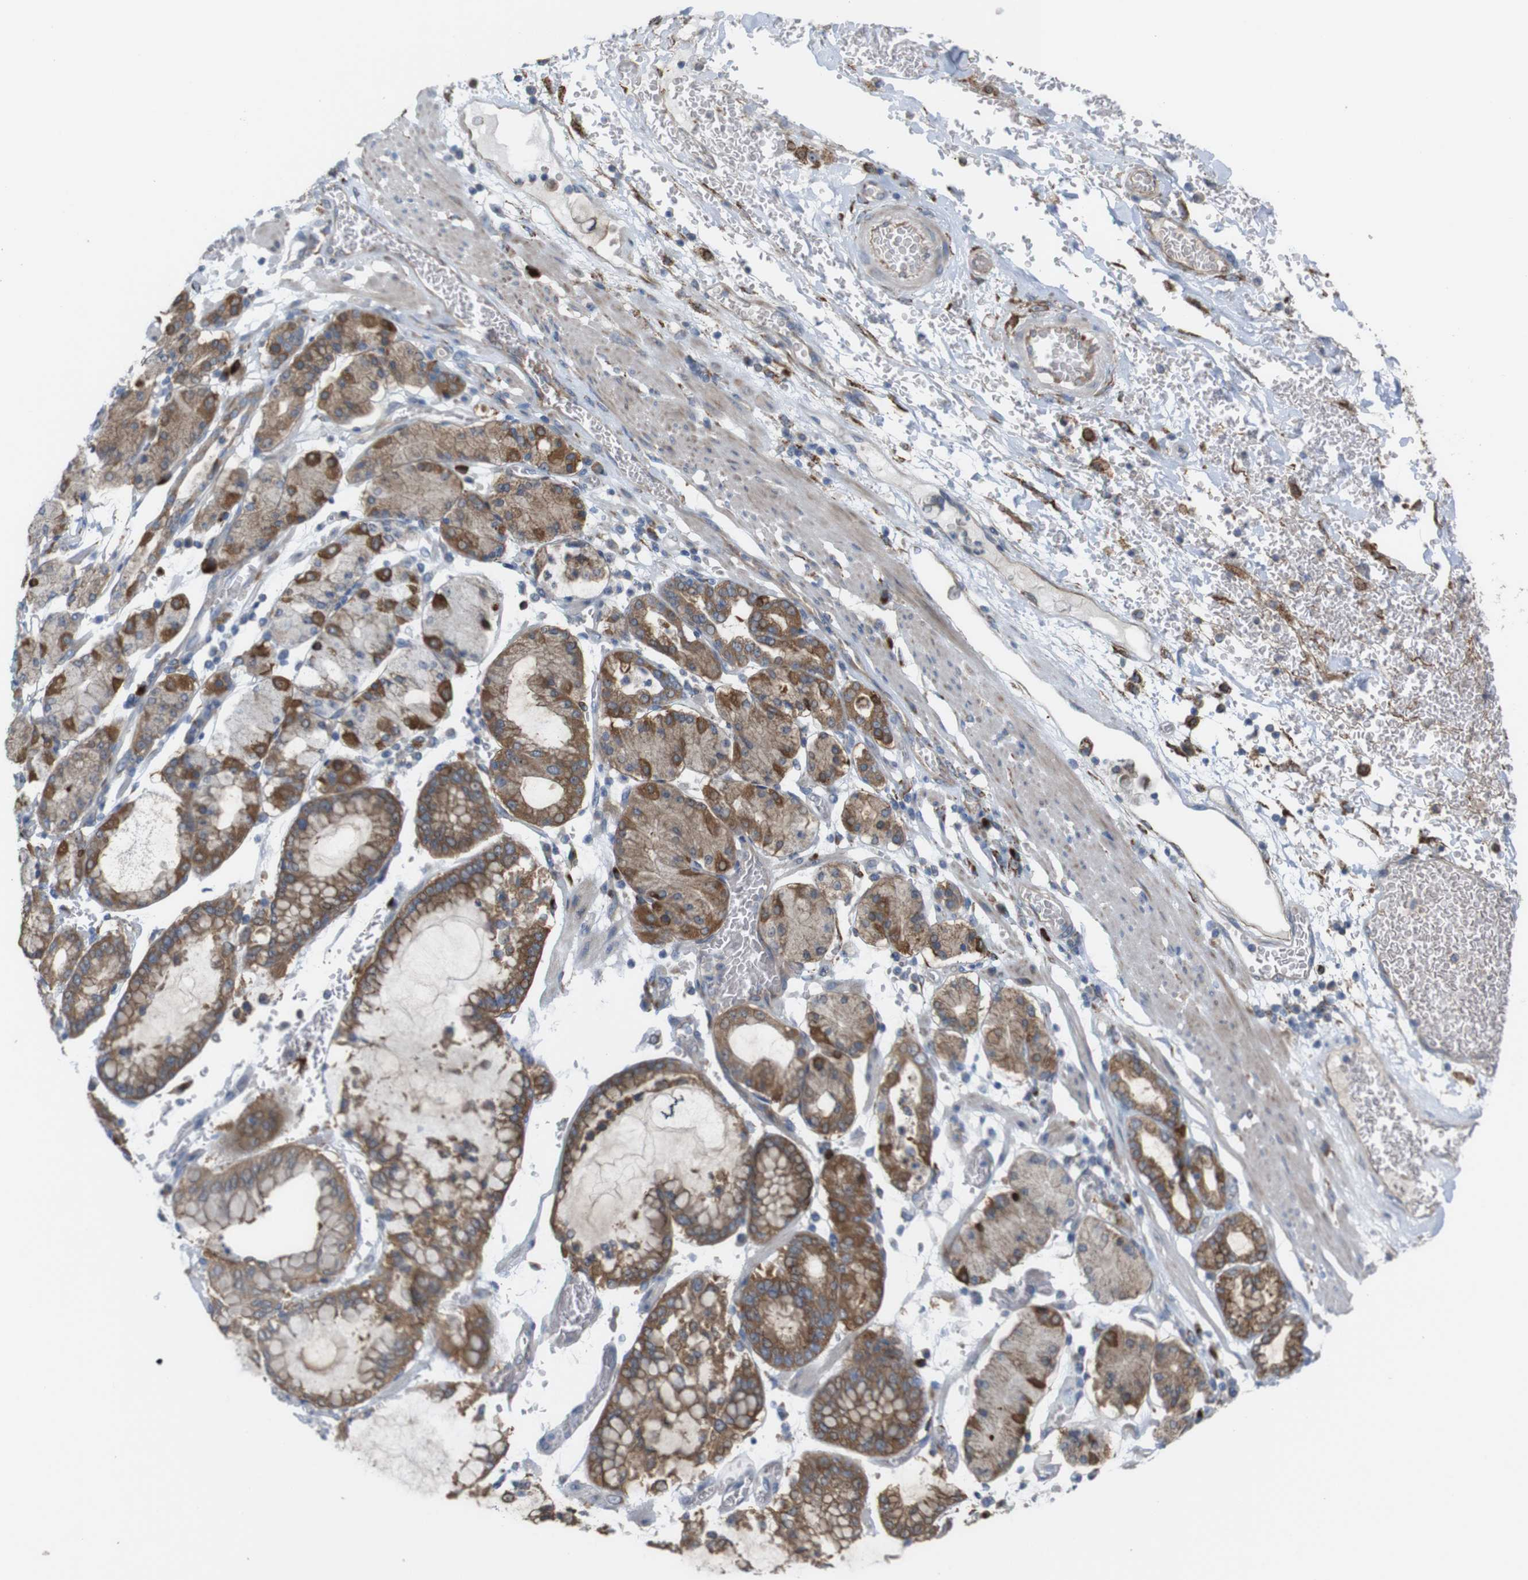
{"staining": {"intensity": "moderate", "quantity": ">75%", "location": "cytoplasmic/membranous"}, "tissue": "stomach cancer", "cell_type": "Tumor cells", "image_type": "cancer", "snomed": [{"axis": "morphology", "description": "Normal tissue, NOS"}, {"axis": "morphology", "description": "Adenocarcinoma, NOS"}, {"axis": "topography", "description": "Stomach, upper"}, {"axis": "topography", "description": "Stomach"}], "caption": "A medium amount of moderate cytoplasmic/membranous expression is seen in approximately >75% of tumor cells in stomach cancer tissue. (DAB (3,3'-diaminobenzidine) IHC, brown staining for protein, blue staining for nuclei).", "gene": "PTPRR", "patient": {"sex": "male", "age": 76}}